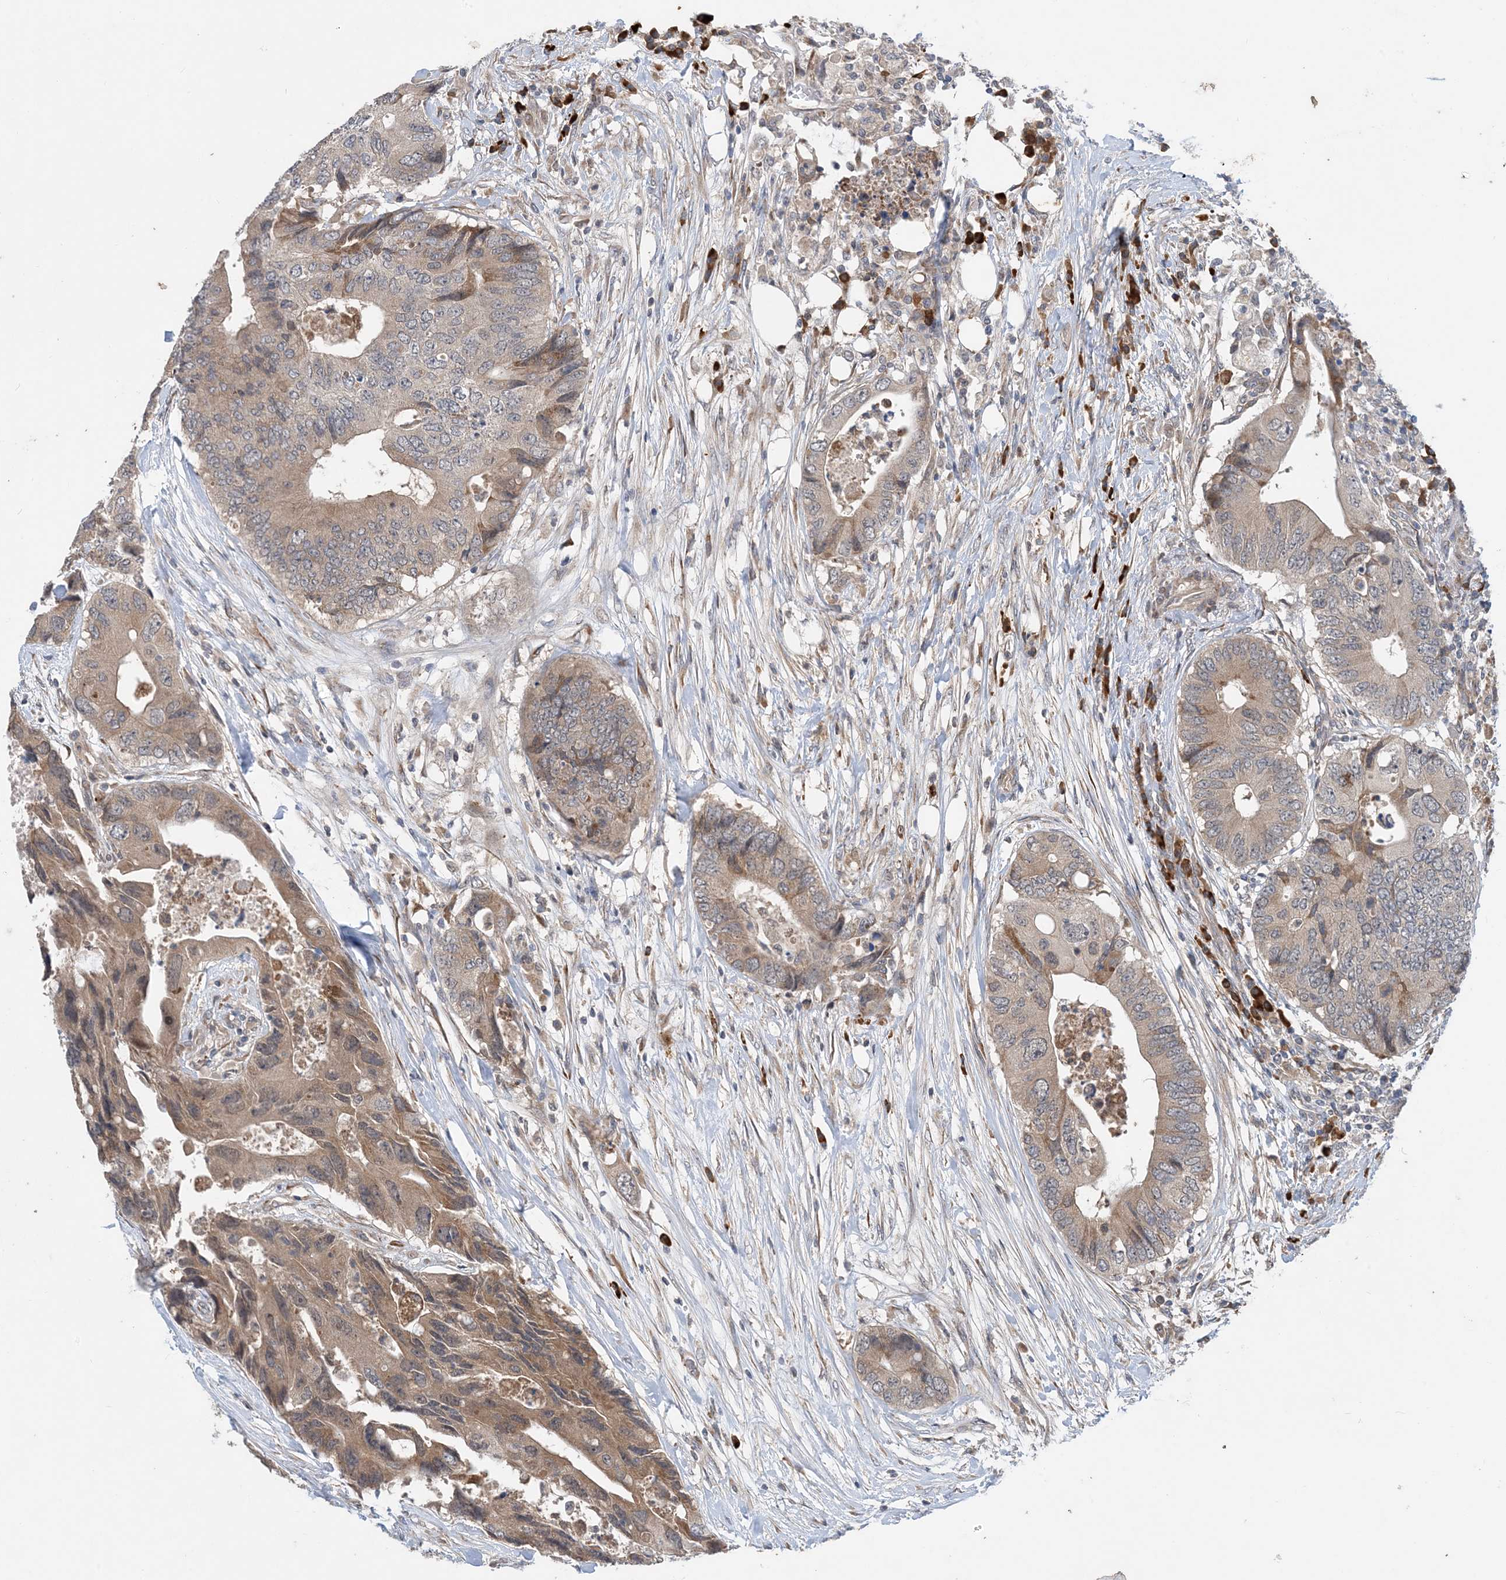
{"staining": {"intensity": "moderate", "quantity": "<25%", "location": "cytoplasmic/membranous,nuclear"}, "tissue": "colorectal cancer", "cell_type": "Tumor cells", "image_type": "cancer", "snomed": [{"axis": "morphology", "description": "Adenocarcinoma, NOS"}, {"axis": "topography", "description": "Colon"}], "caption": "Immunohistochemistry of human colorectal cancer (adenocarcinoma) reveals low levels of moderate cytoplasmic/membranous and nuclear expression in approximately <25% of tumor cells. The protein is stained brown, and the nuclei are stained in blue (DAB IHC with brightfield microscopy, high magnification).", "gene": "PHOSPHO2", "patient": {"sex": "male", "age": 71}}